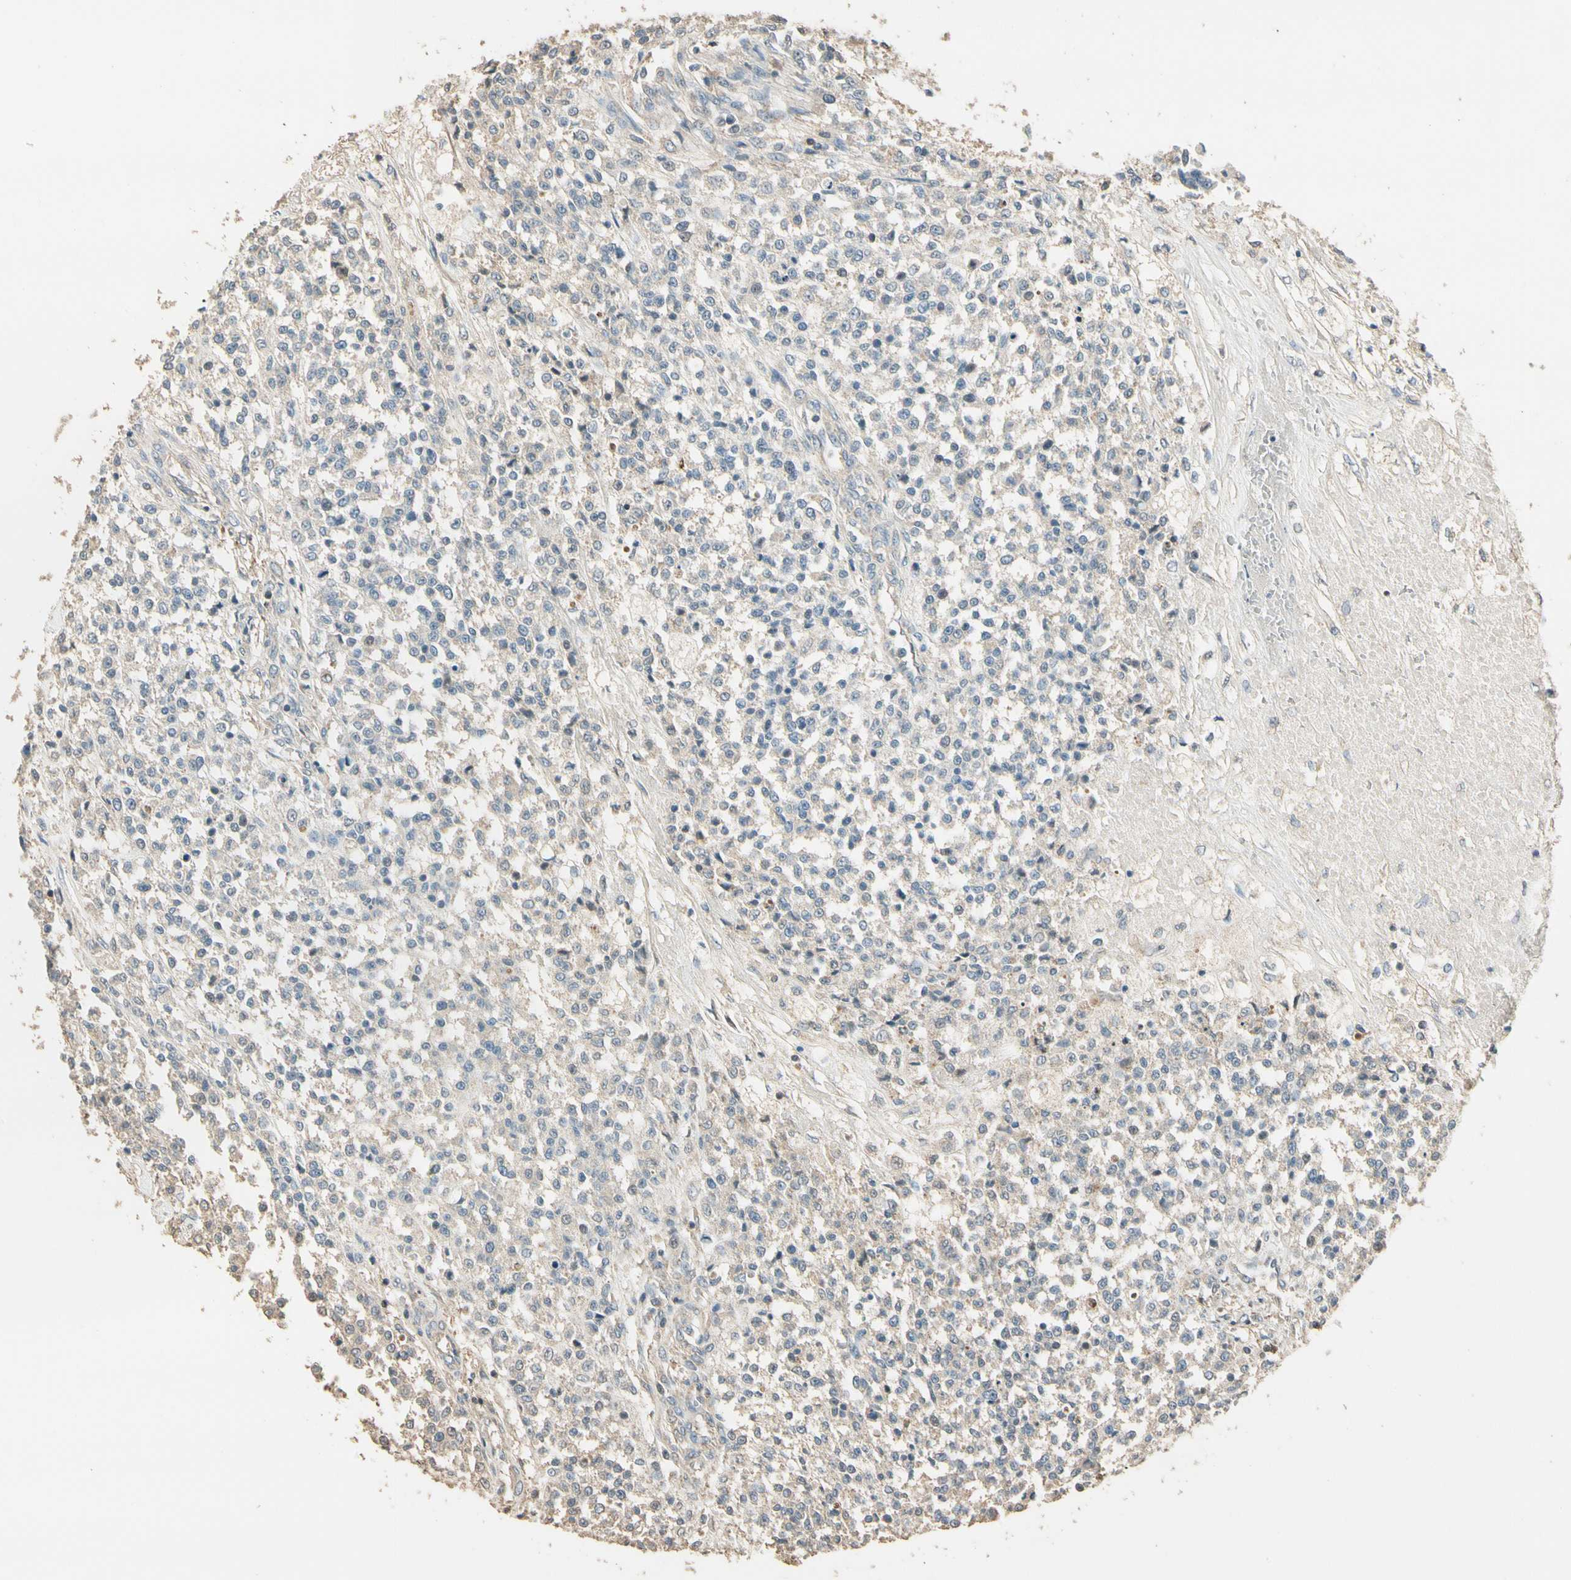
{"staining": {"intensity": "weak", "quantity": "25%-75%", "location": "cytoplasmic/membranous"}, "tissue": "testis cancer", "cell_type": "Tumor cells", "image_type": "cancer", "snomed": [{"axis": "morphology", "description": "Seminoma, NOS"}, {"axis": "topography", "description": "Testis"}], "caption": "Protein expression analysis of human testis seminoma reveals weak cytoplasmic/membranous positivity in about 25%-75% of tumor cells.", "gene": "CDH6", "patient": {"sex": "male", "age": 59}}